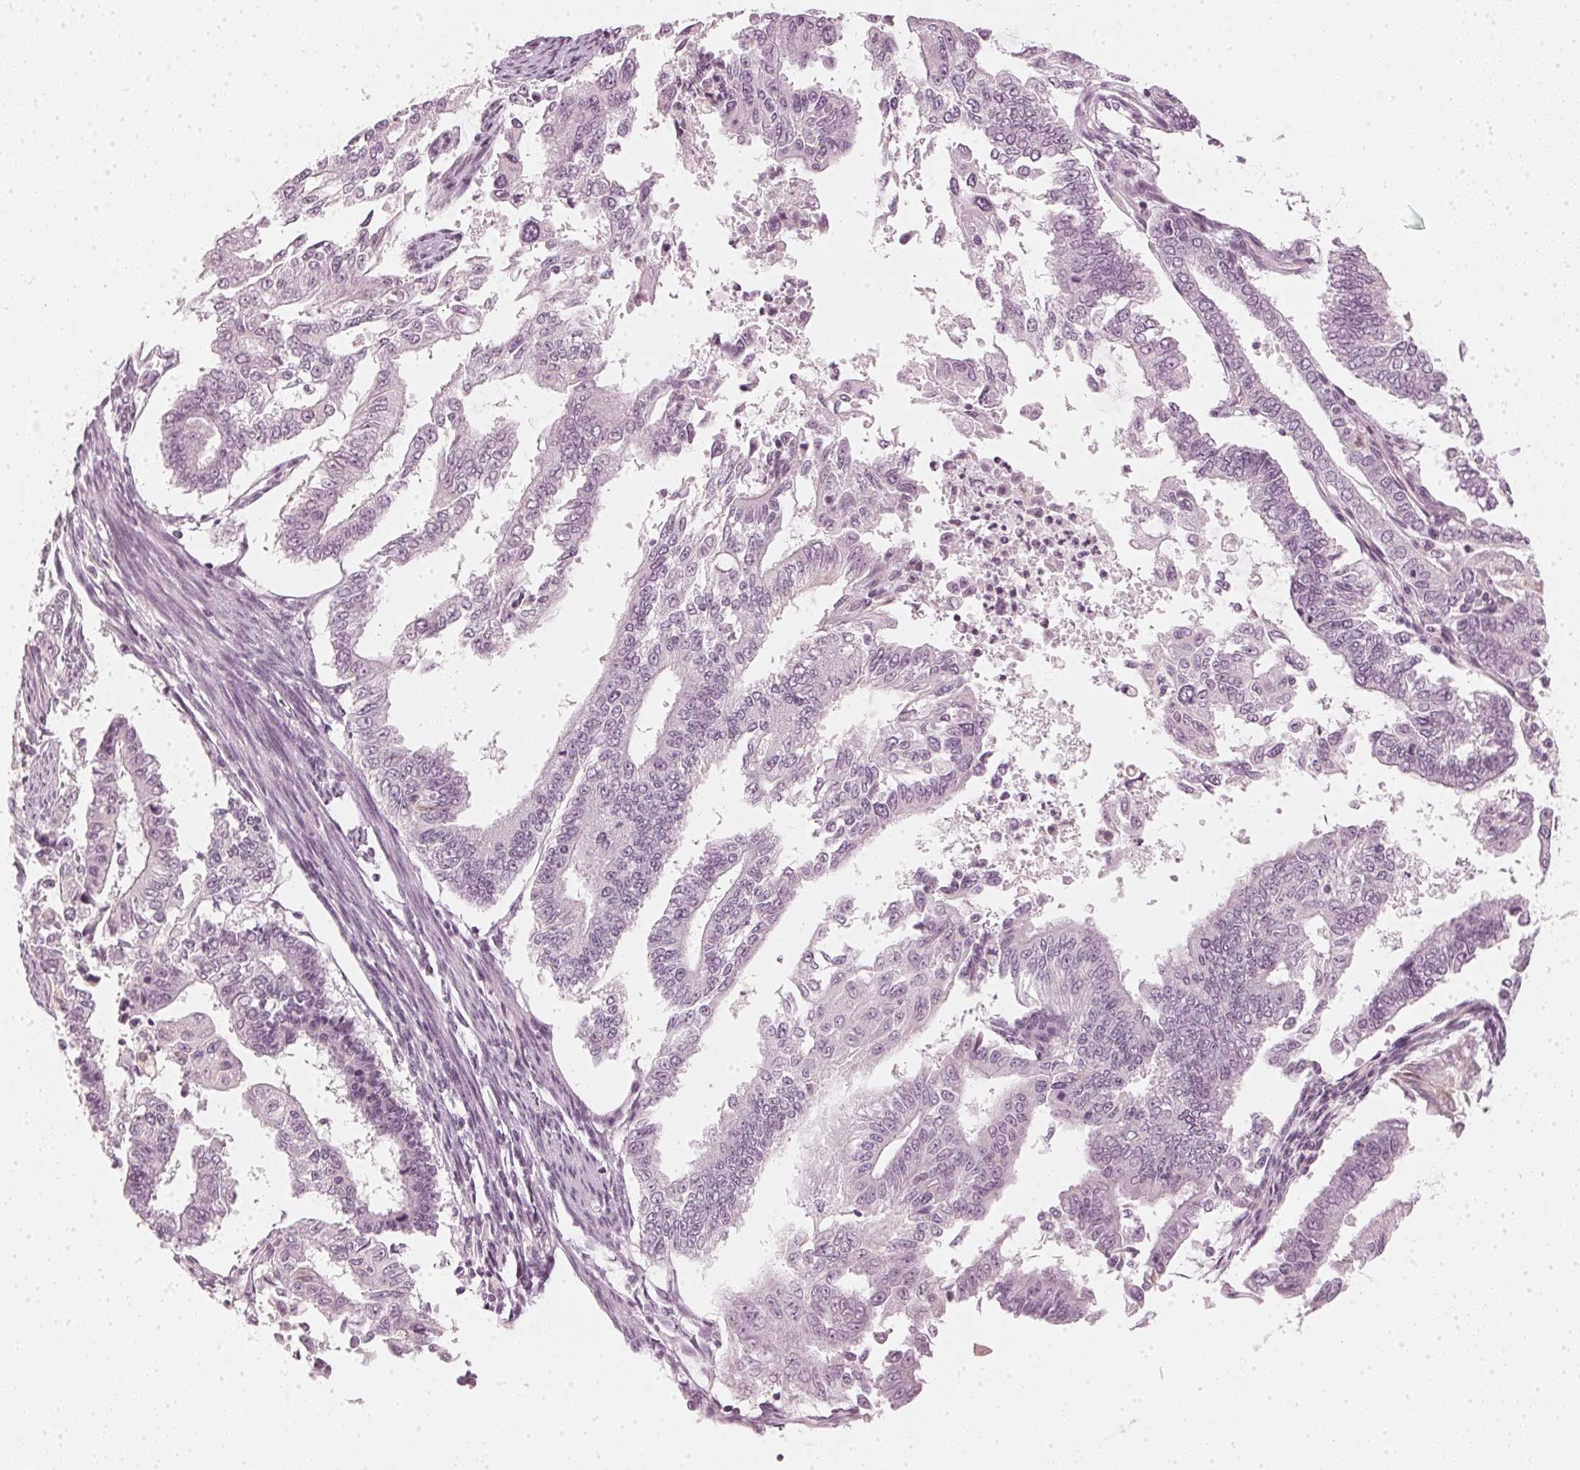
{"staining": {"intensity": "negative", "quantity": "none", "location": "none"}, "tissue": "endometrial cancer", "cell_type": "Tumor cells", "image_type": "cancer", "snomed": [{"axis": "morphology", "description": "Adenocarcinoma, NOS"}, {"axis": "topography", "description": "Uterus"}], "caption": "IHC image of neoplastic tissue: human endometrial cancer stained with DAB exhibits no significant protein staining in tumor cells.", "gene": "APLP1", "patient": {"sex": "female", "age": 59}}